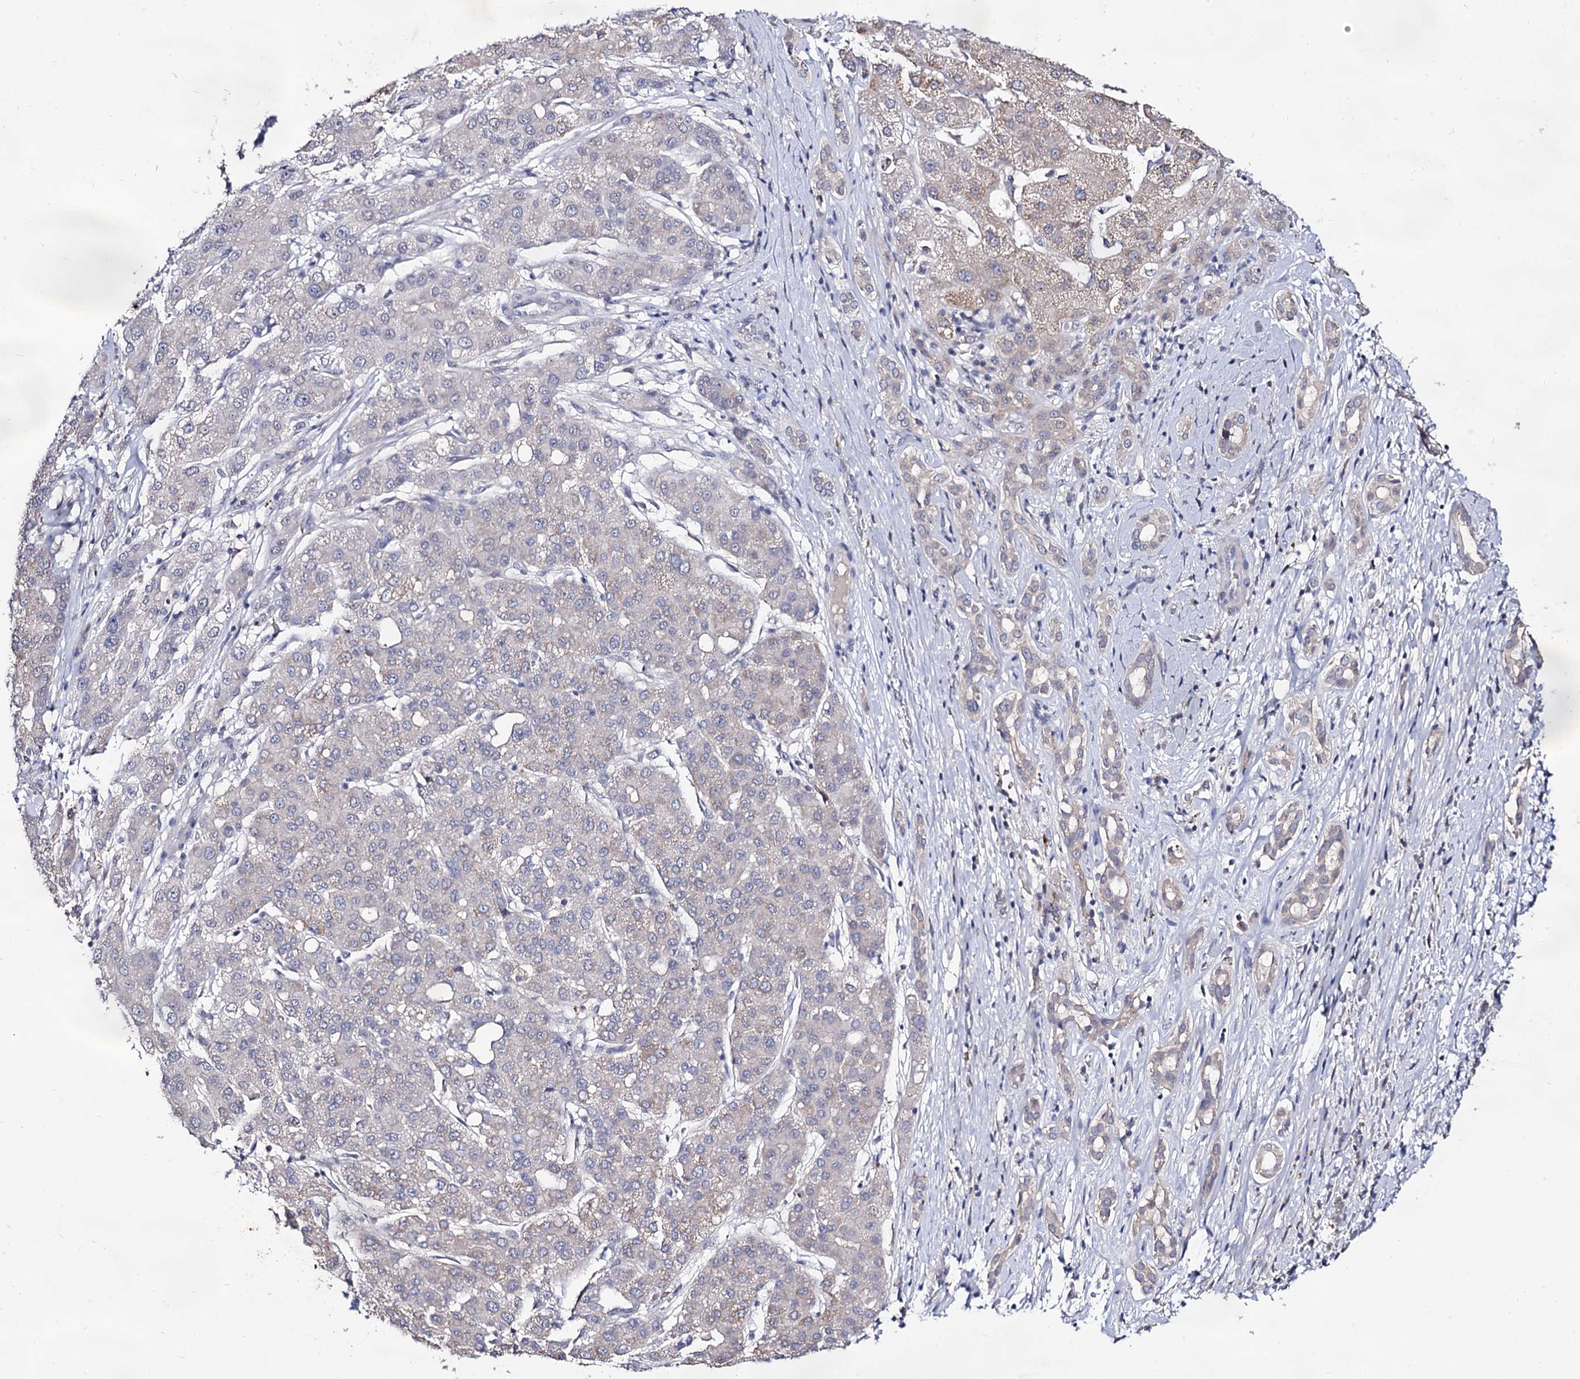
{"staining": {"intensity": "negative", "quantity": "none", "location": "none"}, "tissue": "liver cancer", "cell_type": "Tumor cells", "image_type": "cancer", "snomed": [{"axis": "morphology", "description": "Carcinoma, Hepatocellular, NOS"}, {"axis": "topography", "description": "Liver"}], "caption": "A high-resolution image shows IHC staining of hepatocellular carcinoma (liver), which displays no significant positivity in tumor cells.", "gene": "ARFIP2", "patient": {"sex": "male", "age": 65}}